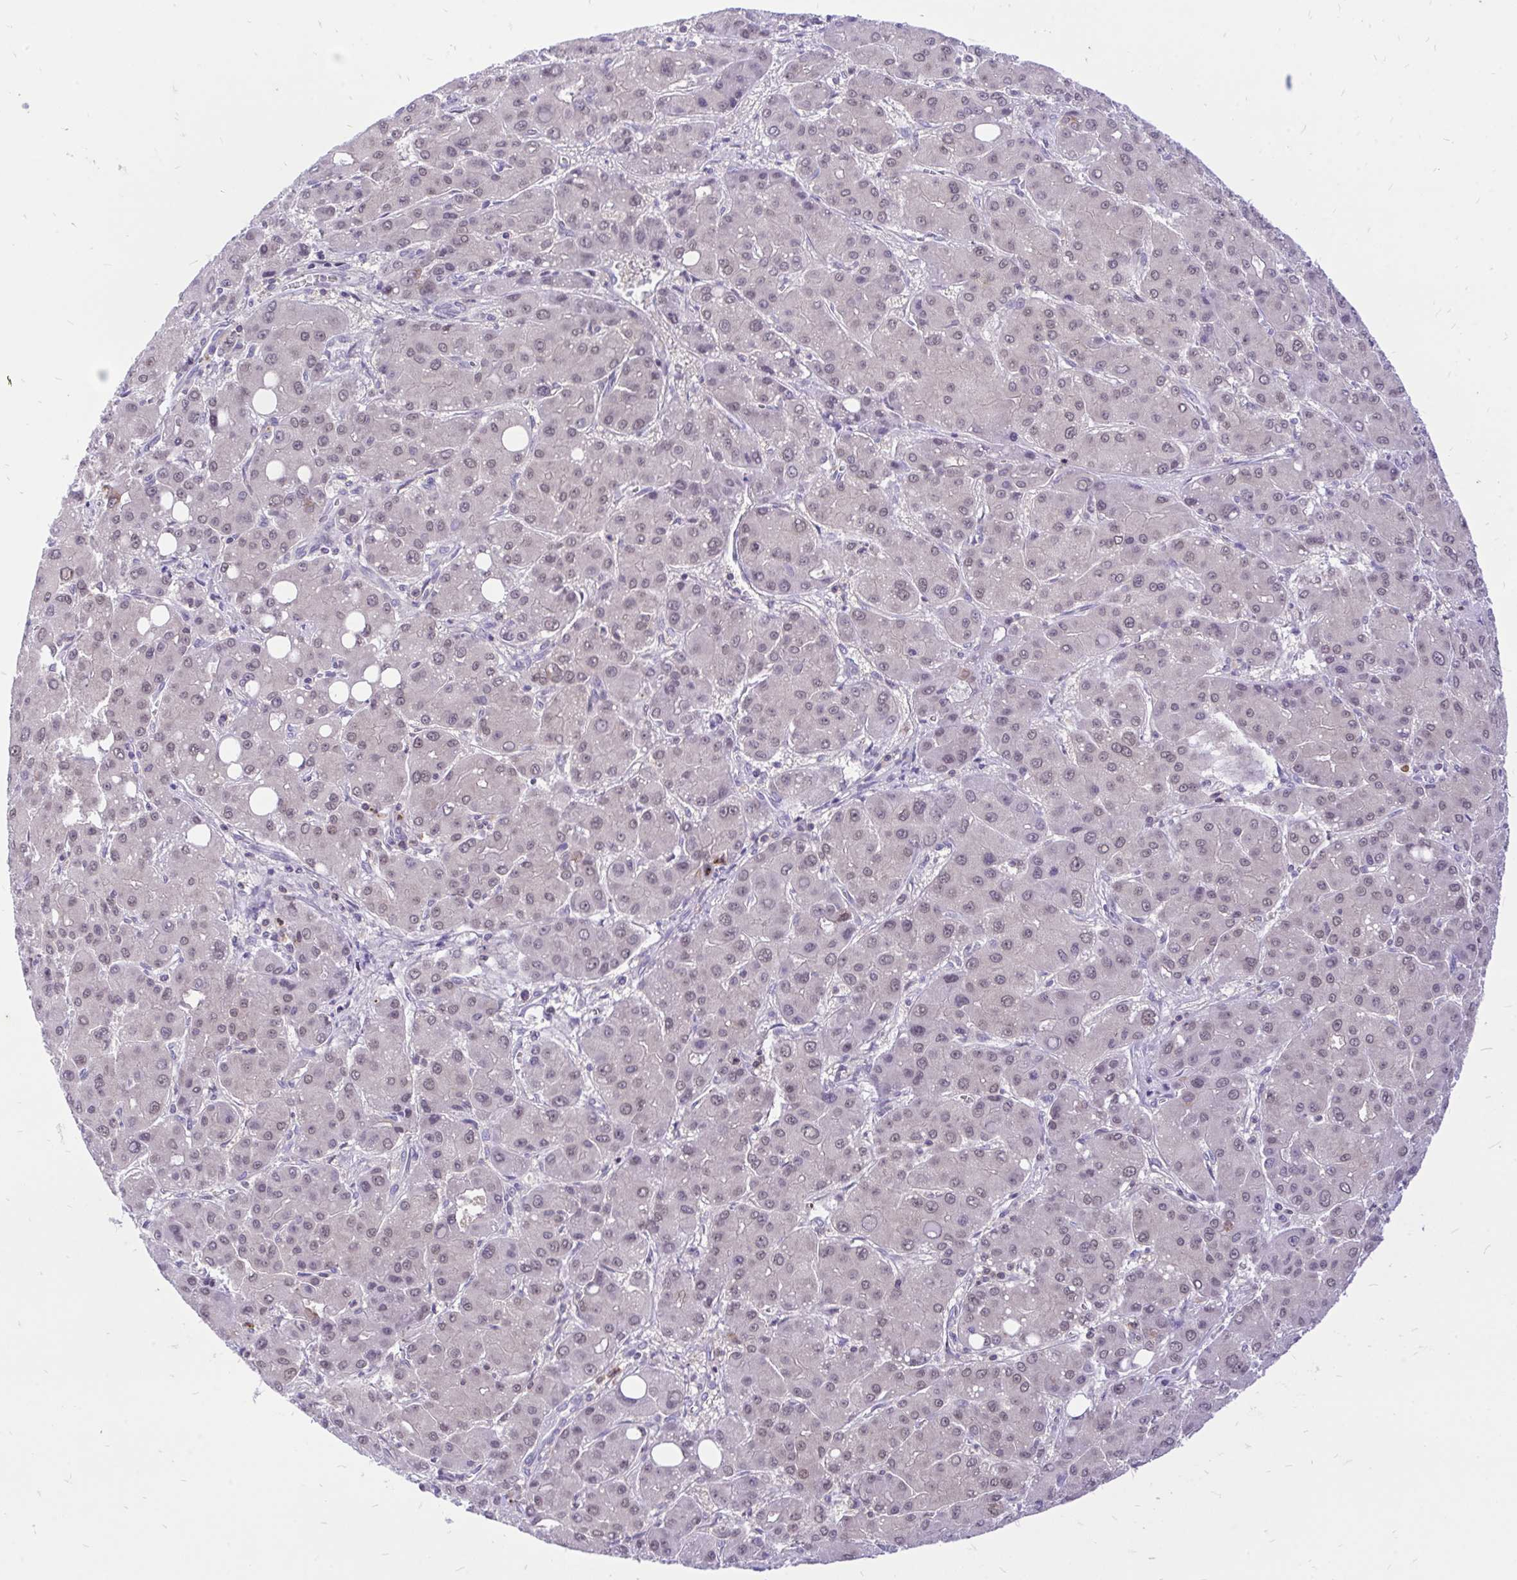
{"staining": {"intensity": "weak", "quantity": ">75%", "location": "nuclear"}, "tissue": "liver cancer", "cell_type": "Tumor cells", "image_type": "cancer", "snomed": [{"axis": "morphology", "description": "Carcinoma, Hepatocellular, NOS"}, {"axis": "topography", "description": "Liver"}], "caption": "Human liver cancer (hepatocellular carcinoma) stained with a brown dye displays weak nuclear positive positivity in about >75% of tumor cells.", "gene": "CXCL8", "patient": {"sex": "male", "age": 55}}